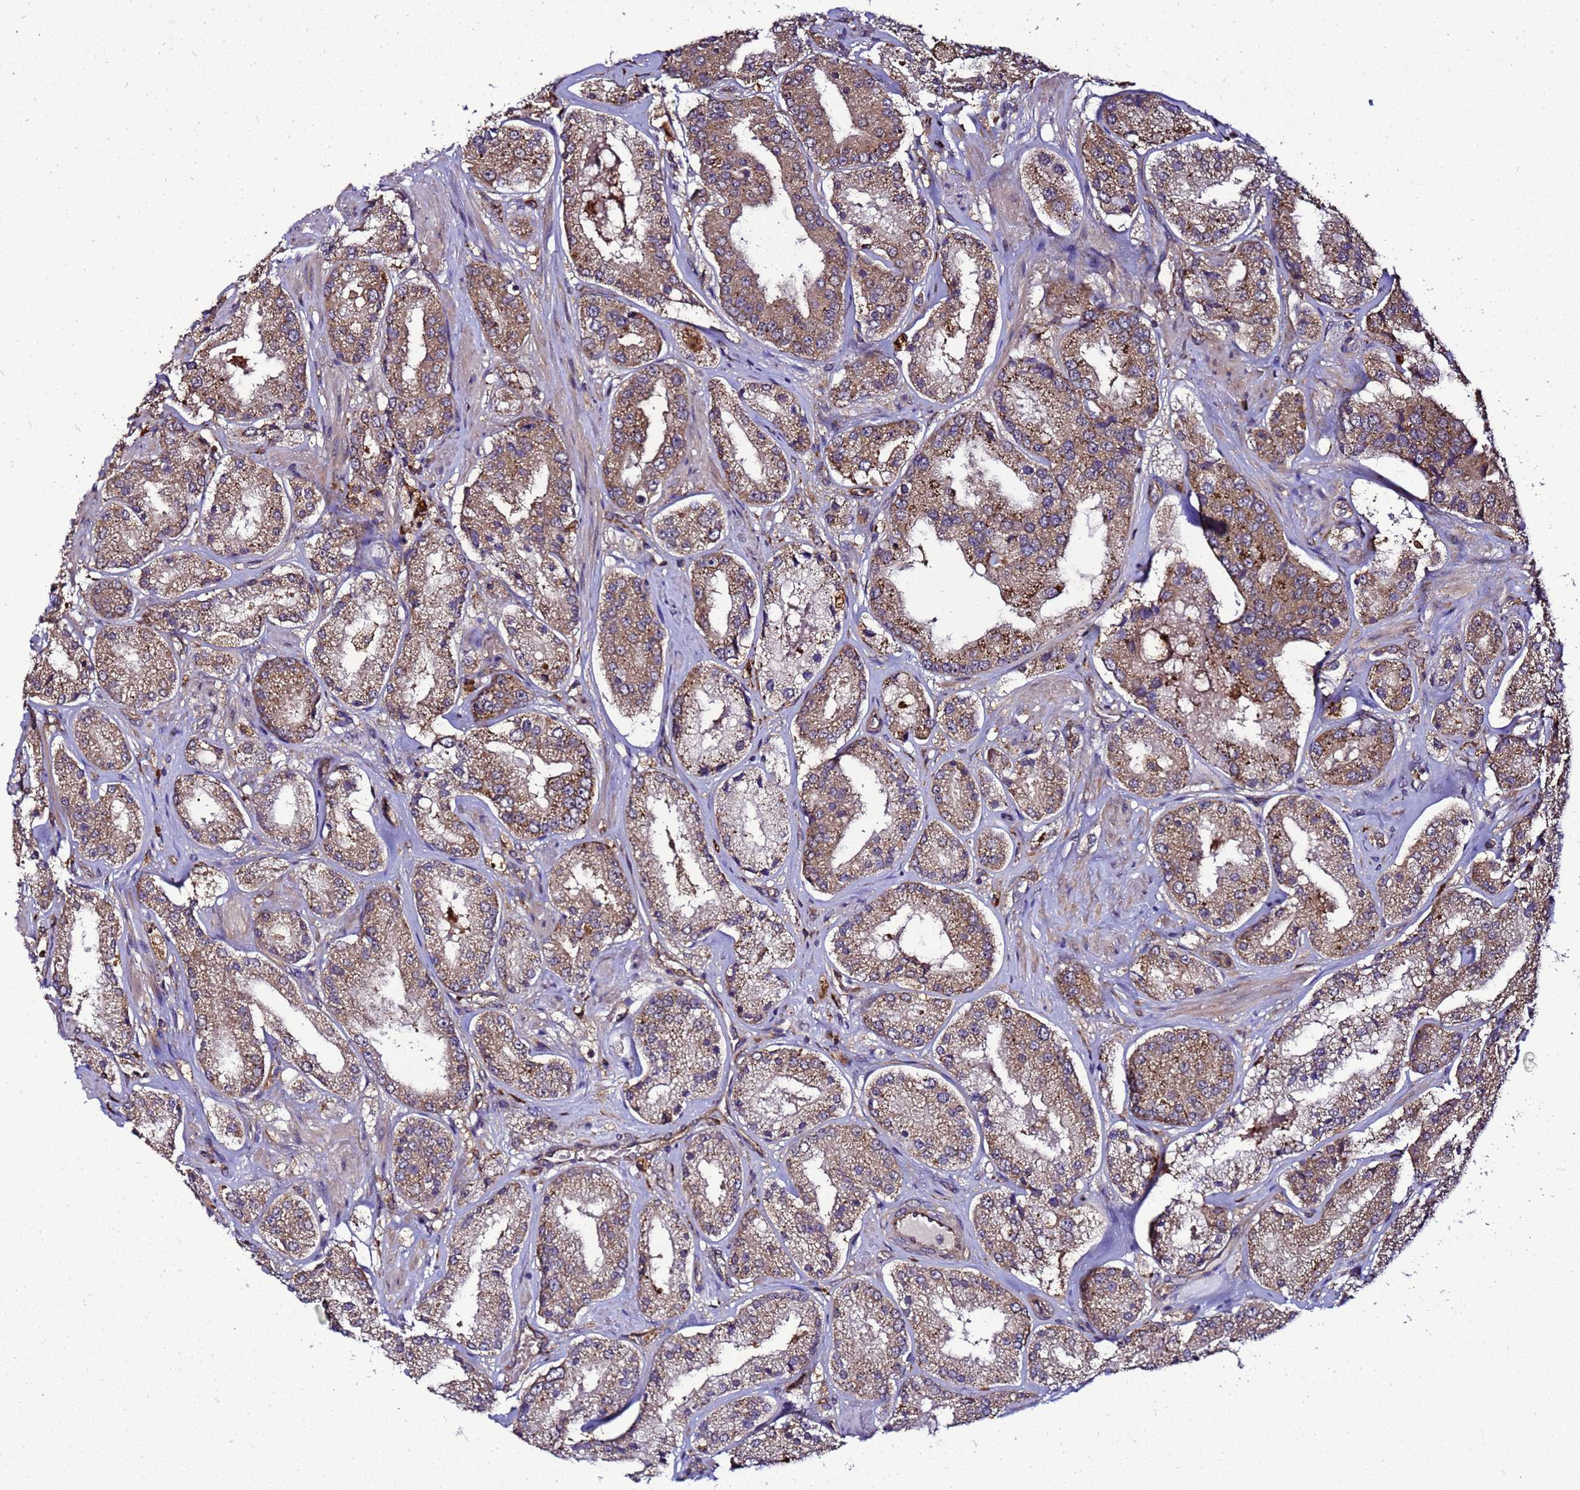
{"staining": {"intensity": "moderate", "quantity": ">75%", "location": "cytoplasmic/membranous"}, "tissue": "prostate cancer", "cell_type": "Tumor cells", "image_type": "cancer", "snomed": [{"axis": "morphology", "description": "Adenocarcinoma, High grade"}, {"axis": "topography", "description": "Prostate"}], "caption": "Prostate adenocarcinoma (high-grade) tissue demonstrates moderate cytoplasmic/membranous expression in about >75% of tumor cells, visualized by immunohistochemistry.", "gene": "TRABD", "patient": {"sex": "male", "age": 63}}